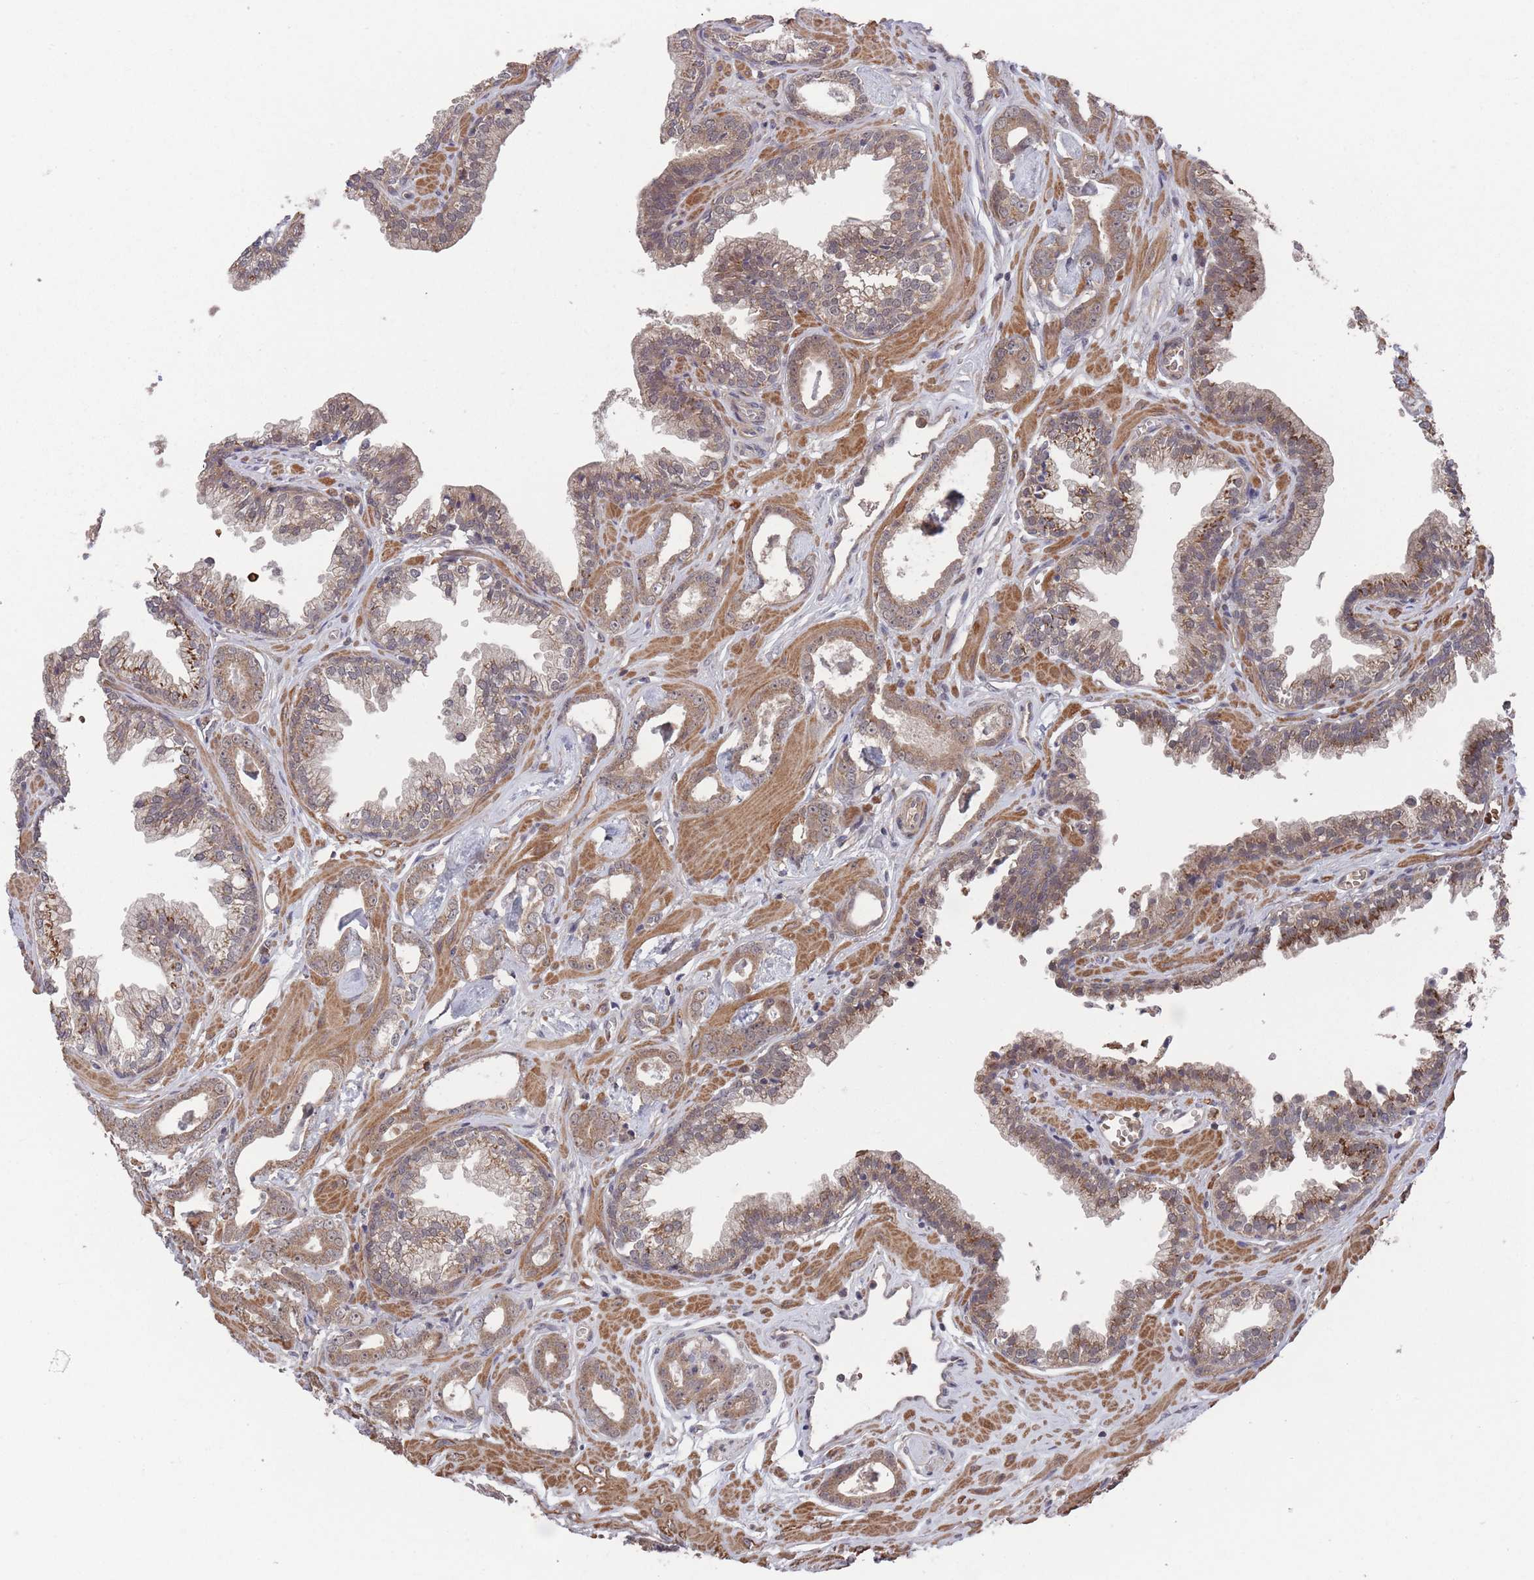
{"staining": {"intensity": "moderate", "quantity": ">75%", "location": "cytoplasmic/membranous"}, "tissue": "prostate cancer", "cell_type": "Tumor cells", "image_type": "cancer", "snomed": [{"axis": "morphology", "description": "Adenocarcinoma, Low grade"}, {"axis": "topography", "description": "Prostate"}], "caption": "Protein positivity by IHC shows moderate cytoplasmic/membranous expression in approximately >75% of tumor cells in adenocarcinoma (low-grade) (prostate). Using DAB (brown) and hematoxylin (blue) stains, captured at high magnification using brightfield microscopy.", "gene": "SF3B1", "patient": {"sex": "male", "age": 60}}